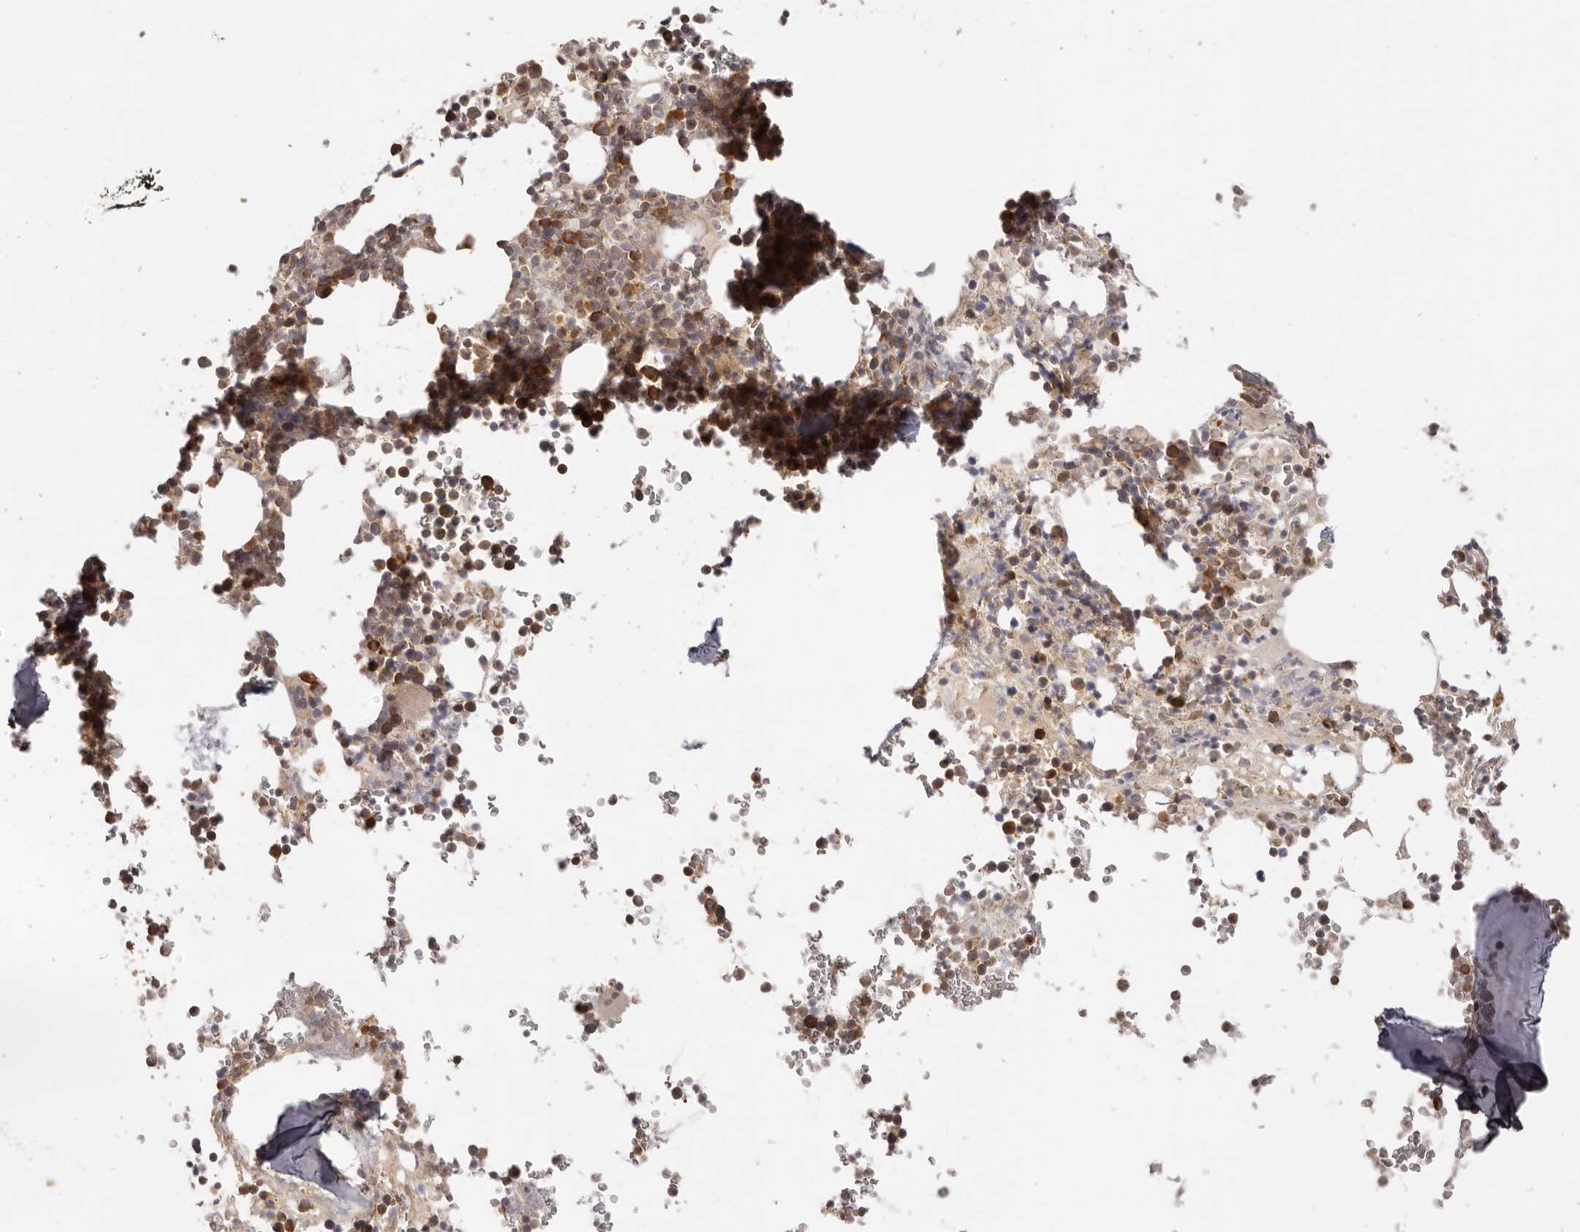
{"staining": {"intensity": "moderate", "quantity": "25%-75%", "location": "cytoplasmic/membranous"}, "tissue": "bone marrow", "cell_type": "Hematopoietic cells", "image_type": "normal", "snomed": [{"axis": "morphology", "description": "Normal tissue, NOS"}, {"axis": "topography", "description": "Bone marrow"}], "caption": "High-magnification brightfield microscopy of unremarkable bone marrow stained with DAB (brown) and counterstained with hematoxylin (blue). hematopoietic cells exhibit moderate cytoplasmic/membranous staining is present in about25%-75% of cells. (DAB = brown stain, brightfield microscopy at high magnification).", "gene": "EEF1E1", "patient": {"sex": "male", "age": 58}}